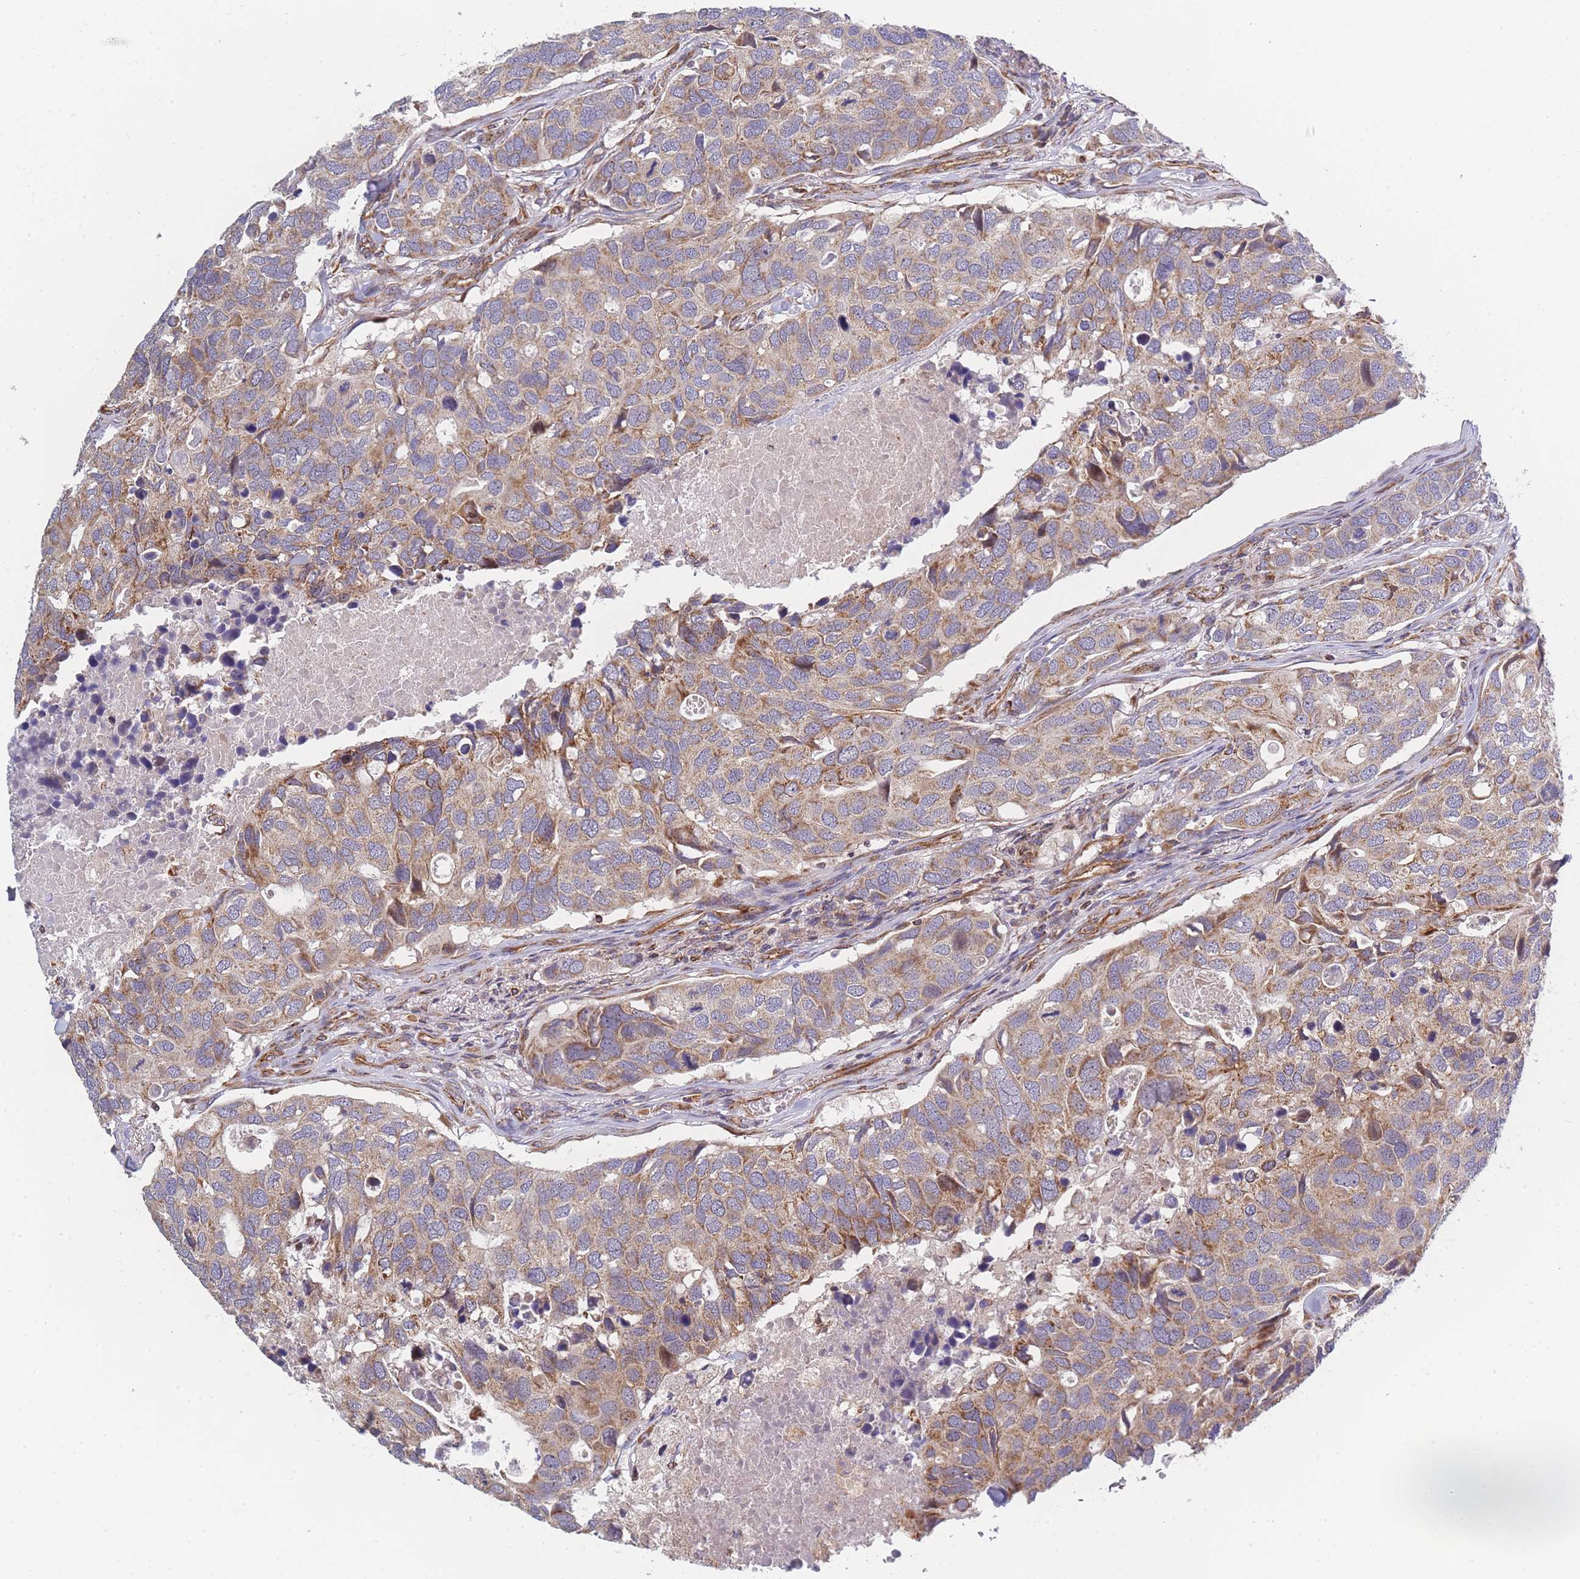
{"staining": {"intensity": "moderate", "quantity": ">75%", "location": "cytoplasmic/membranous"}, "tissue": "breast cancer", "cell_type": "Tumor cells", "image_type": "cancer", "snomed": [{"axis": "morphology", "description": "Duct carcinoma"}, {"axis": "topography", "description": "Breast"}], "caption": "IHC micrograph of breast invasive ductal carcinoma stained for a protein (brown), which shows medium levels of moderate cytoplasmic/membranous staining in about >75% of tumor cells.", "gene": "MTRES1", "patient": {"sex": "female", "age": 83}}